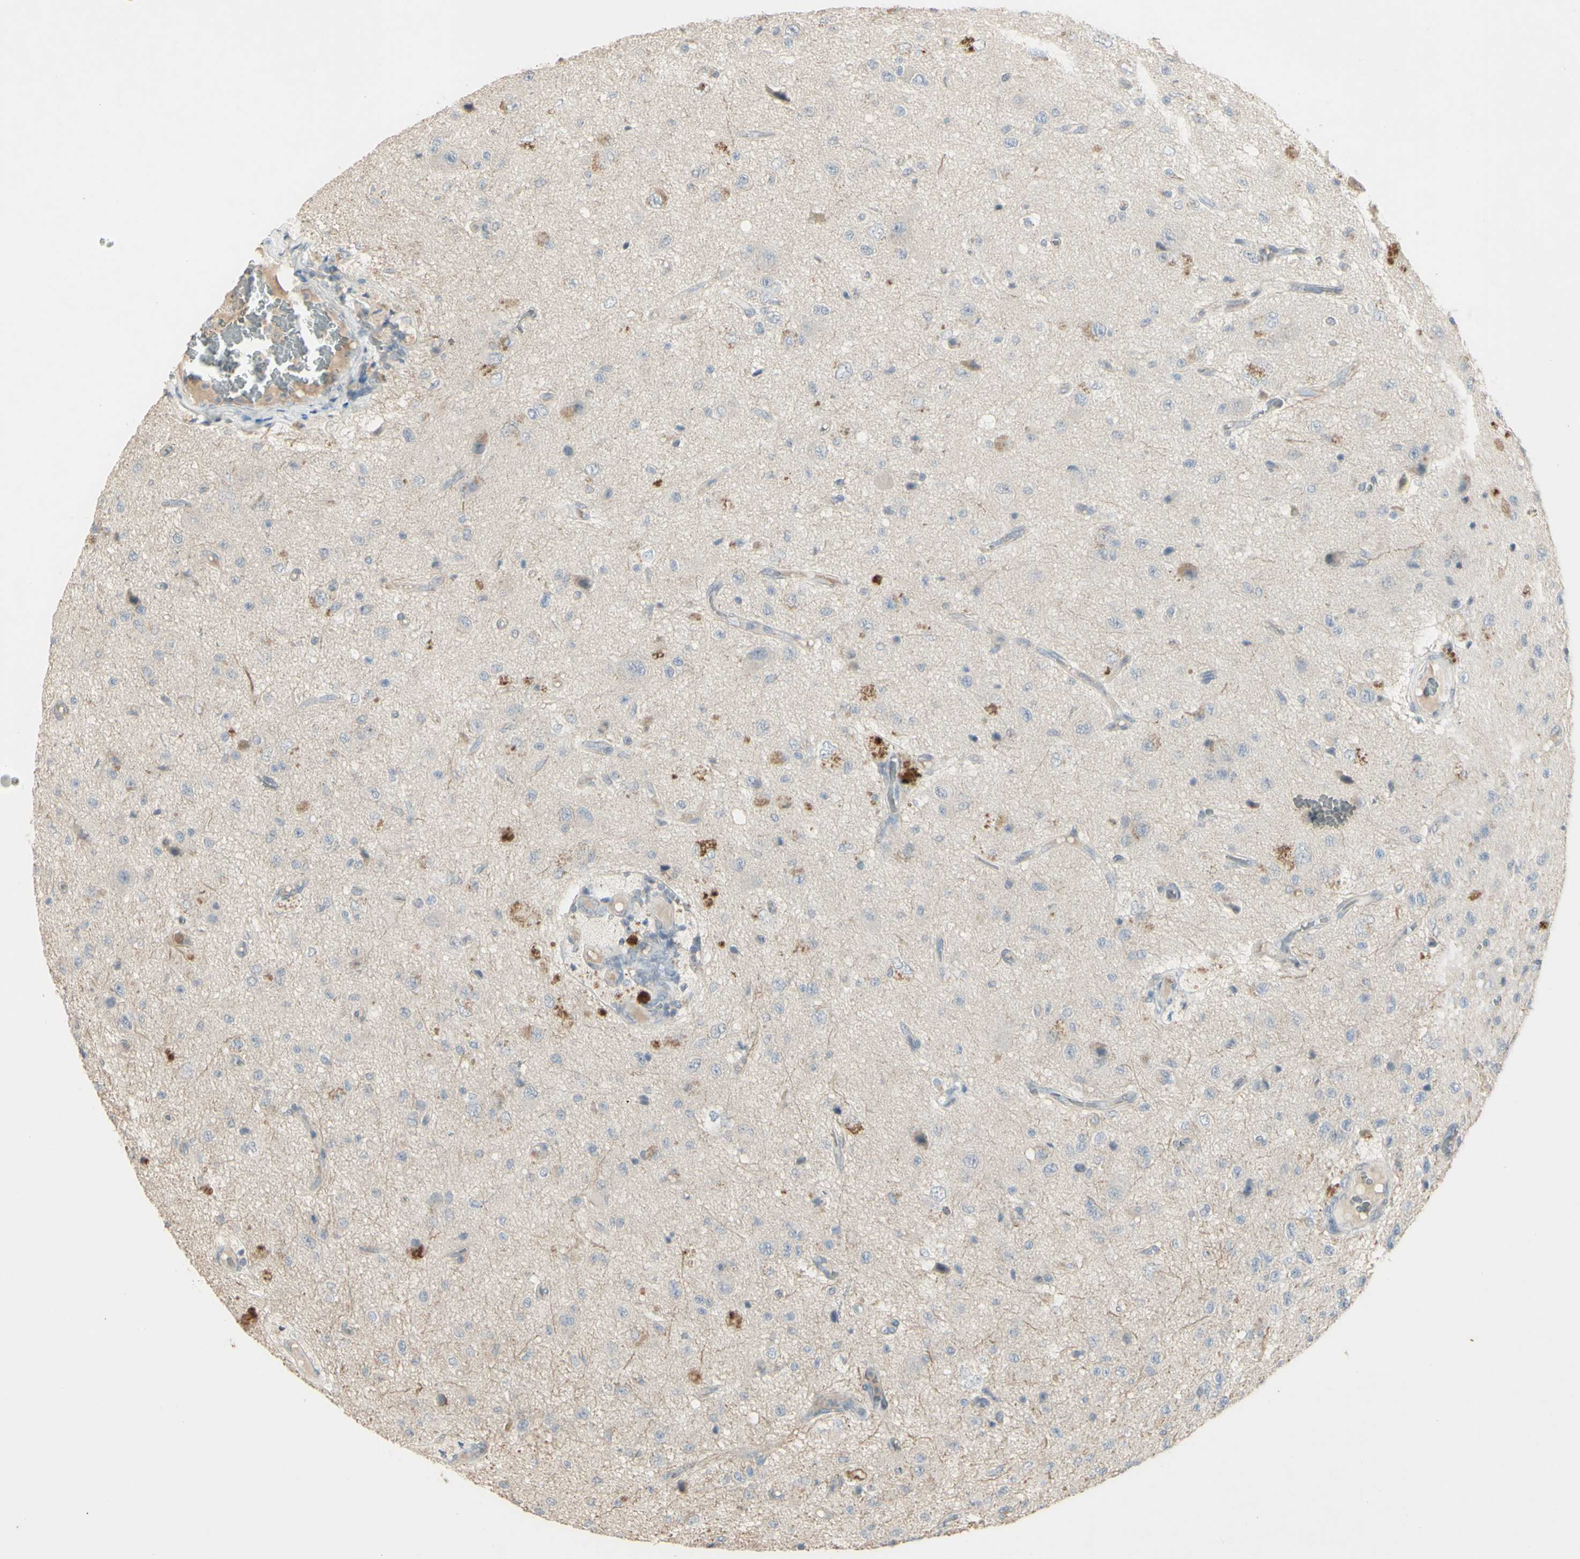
{"staining": {"intensity": "negative", "quantity": "none", "location": "none"}, "tissue": "glioma", "cell_type": "Tumor cells", "image_type": "cancer", "snomed": [{"axis": "morphology", "description": "Glioma, malignant, High grade"}, {"axis": "topography", "description": "pancreas cauda"}], "caption": "The histopathology image reveals no staining of tumor cells in high-grade glioma (malignant).", "gene": "PIAS4", "patient": {"sex": "male", "age": 60}}